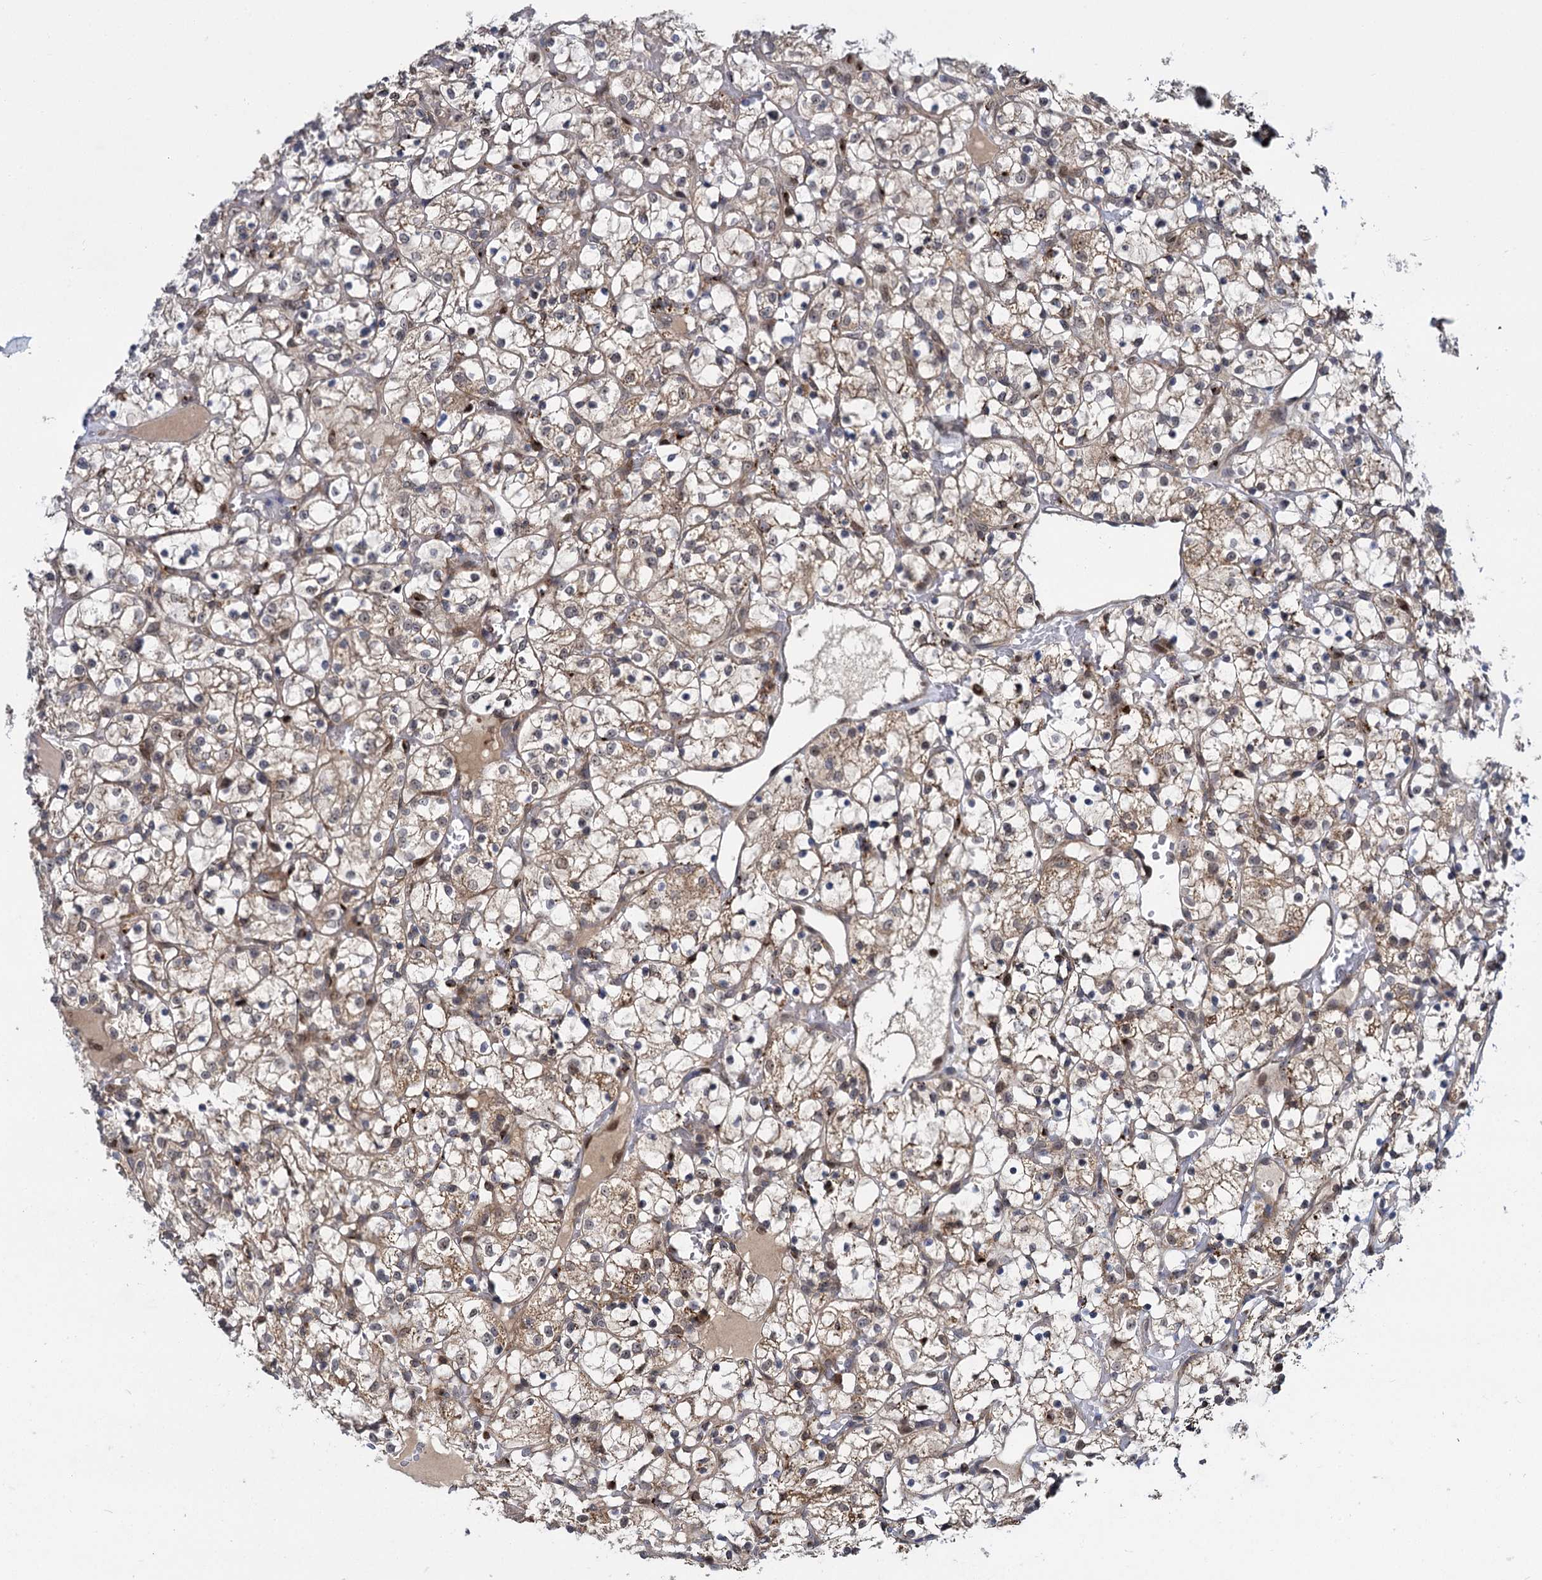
{"staining": {"intensity": "weak", "quantity": "25%-75%", "location": "cytoplasmic/membranous"}, "tissue": "renal cancer", "cell_type": "Tumor cells", "image_type": "cancer", "snomed": [{"axis": "morphology", "description": "Adenocarcinoma, NOS"}, {"axis": "topography", "description": "Kidney"}], "caption": "A high-resolution photomicrograph shows IHC staining of renal cancer, which displays weak cytoplasmic/membranous staining in approximately 25%-75% of tumor cells.", "gene": "GAL3ST4", "patient": {"sex": "female", "age": 69}}